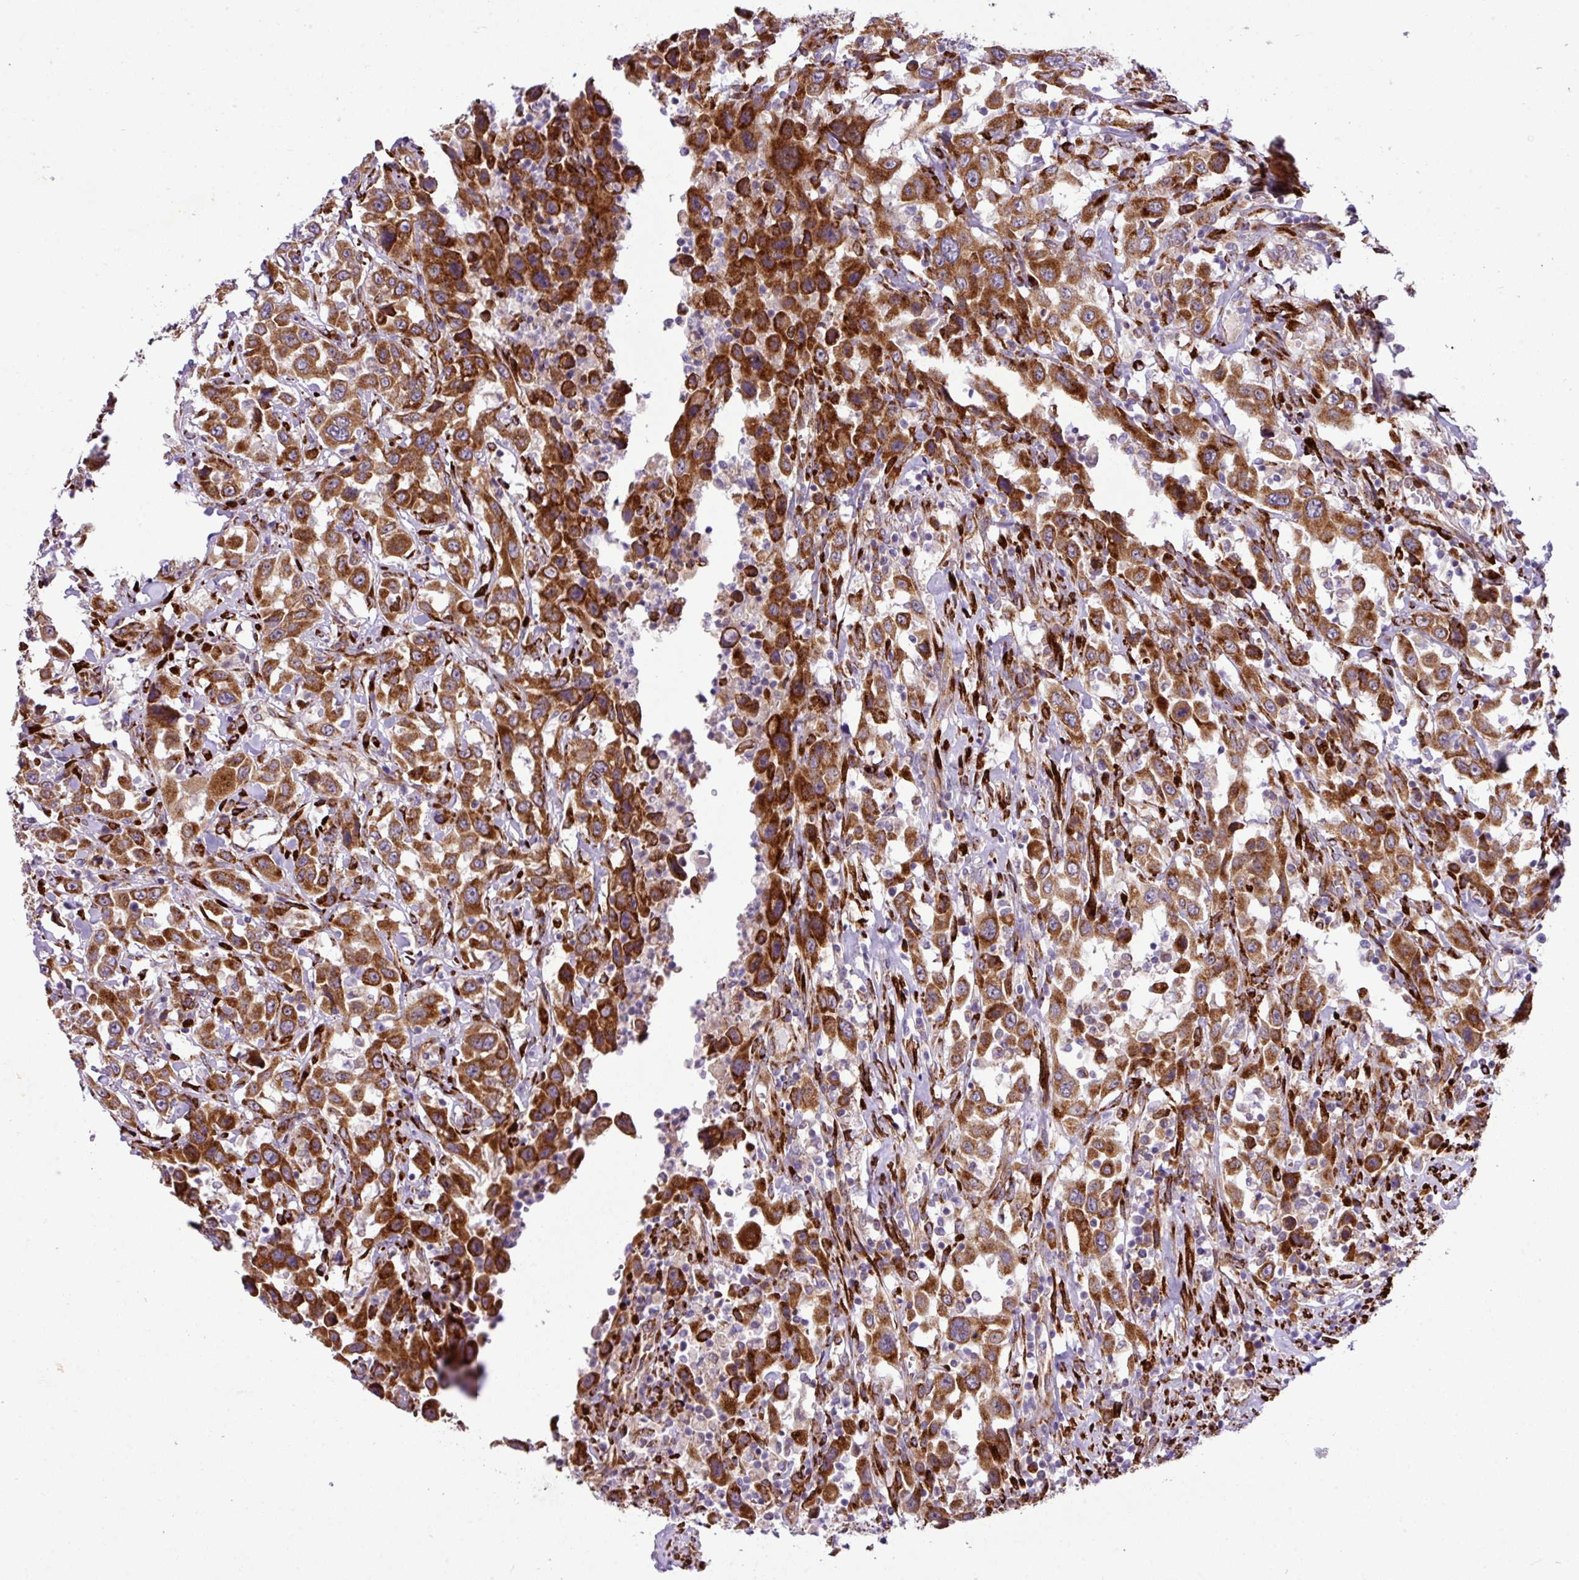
{"staining": {"intensity": "strong", "quantity": ">75%", "location": "cytoplasmic/membranous"}, "tissue": "urothelial cancer", "cell_type": "Tumor cells", "image_type": "cancer", "snomed": [{"axis": "morphology", "description": "Urothelial carcinoma, High grade"}, {"axis": "topography", "description": "Urinary bladder"}], "caption": "Immunohistochemical staining of urothelial carcinoma (high-grade) reveals high levels of strong cytoplasmic/membranous expression in about >75% of tumor cells.", "gene": "CFAP97", "patient": {"sex": "male", "age": 61}}